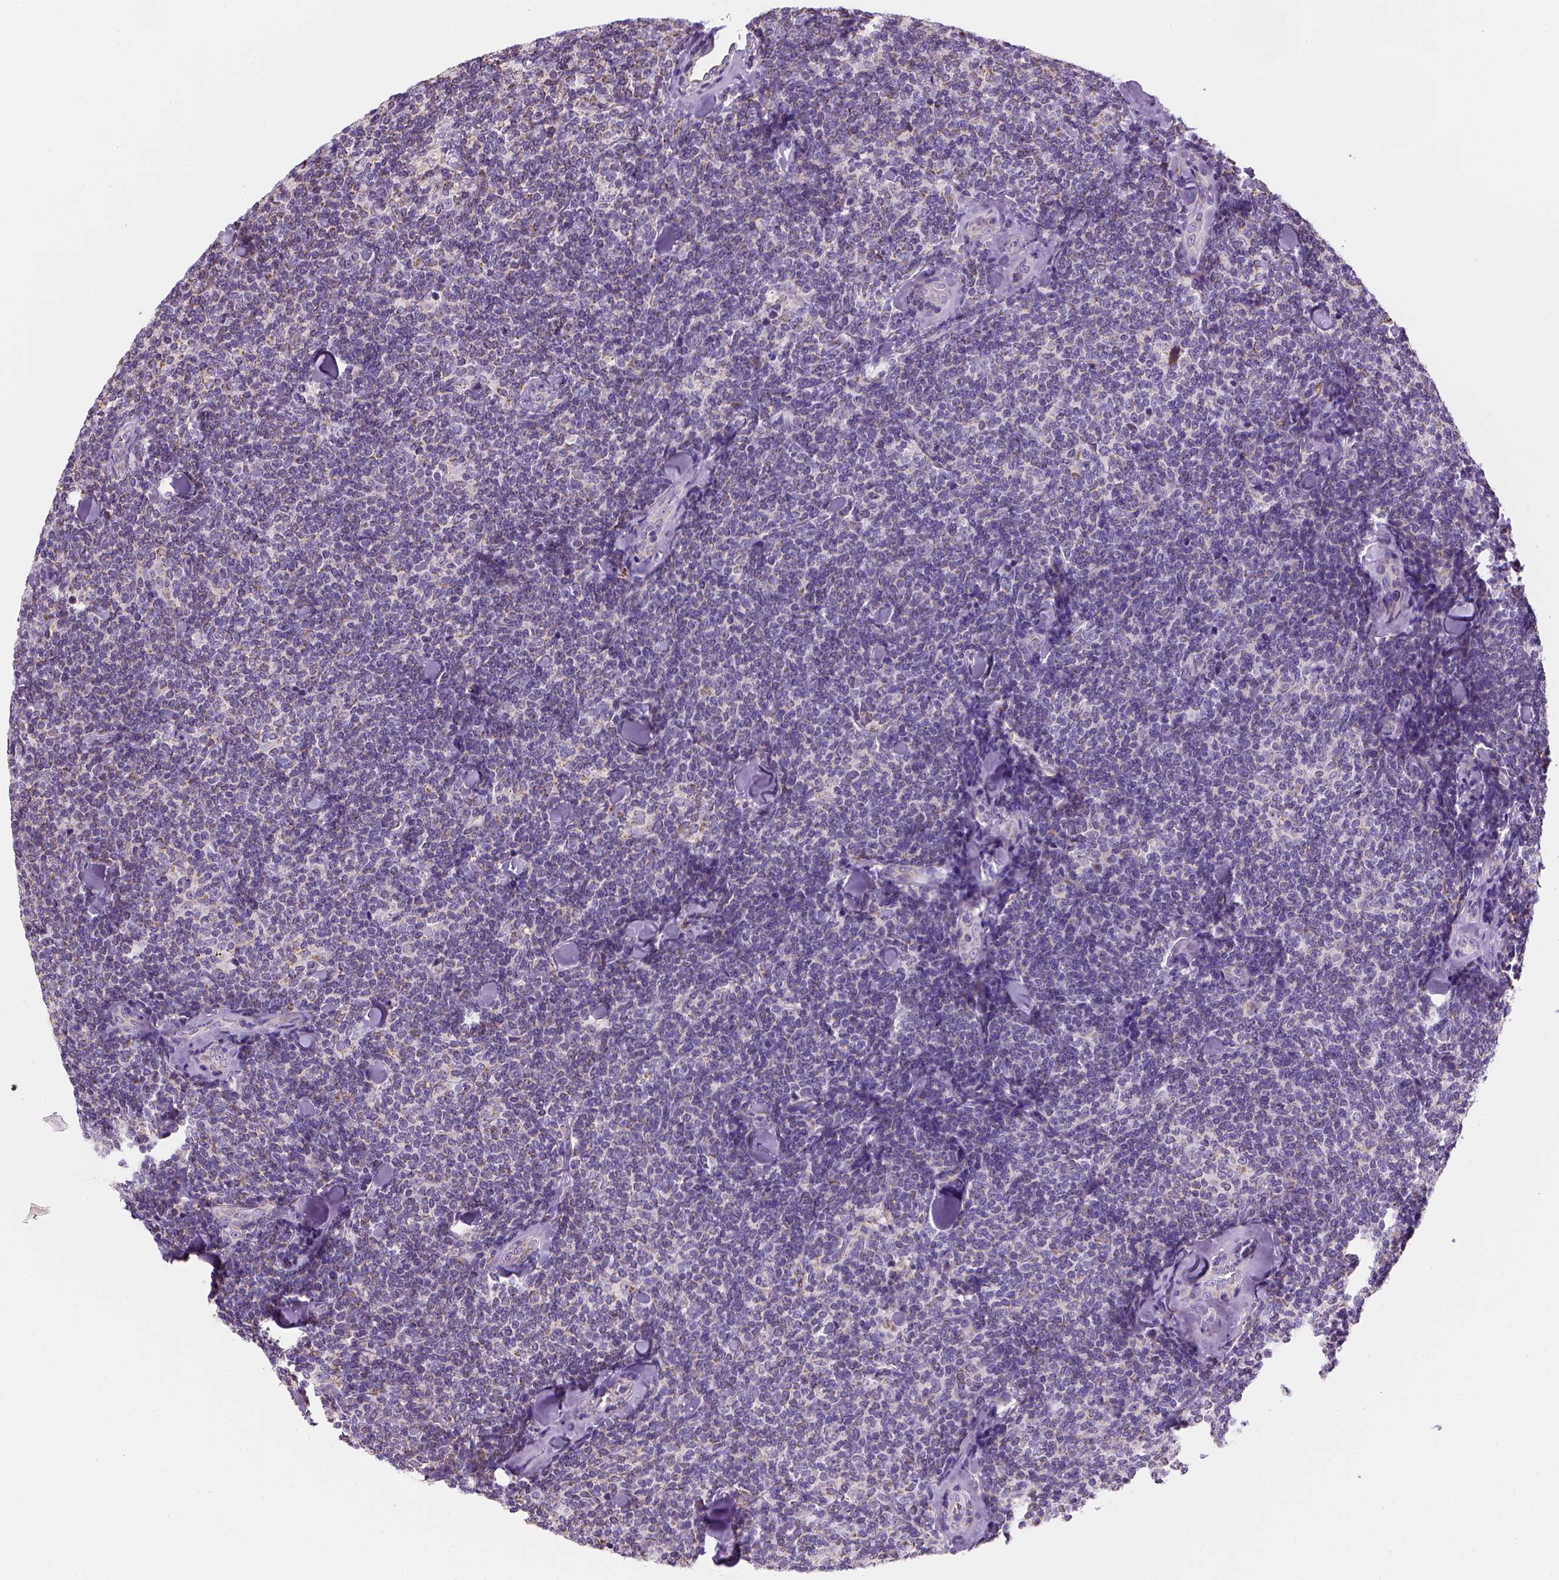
{"staining": {"intensity": "negative", "quantity": "none", "location": "none"}, "tissue": "lymphoma", "cell_type": "Tumor cells", "image_type": "cancer", "snomed": [{"axis": "morphology", "description": "Malignant lymphoma, non-Hodgkin's type, Low grade"}, {"axis": "topography", "description": "Lymph node"}], "caption": "A photomicrograph of lymphoma stained for a protein reveals no brown staining in tumor cells.", "gene": "CES2", "patient": {"sex": "female", "age": 56}}